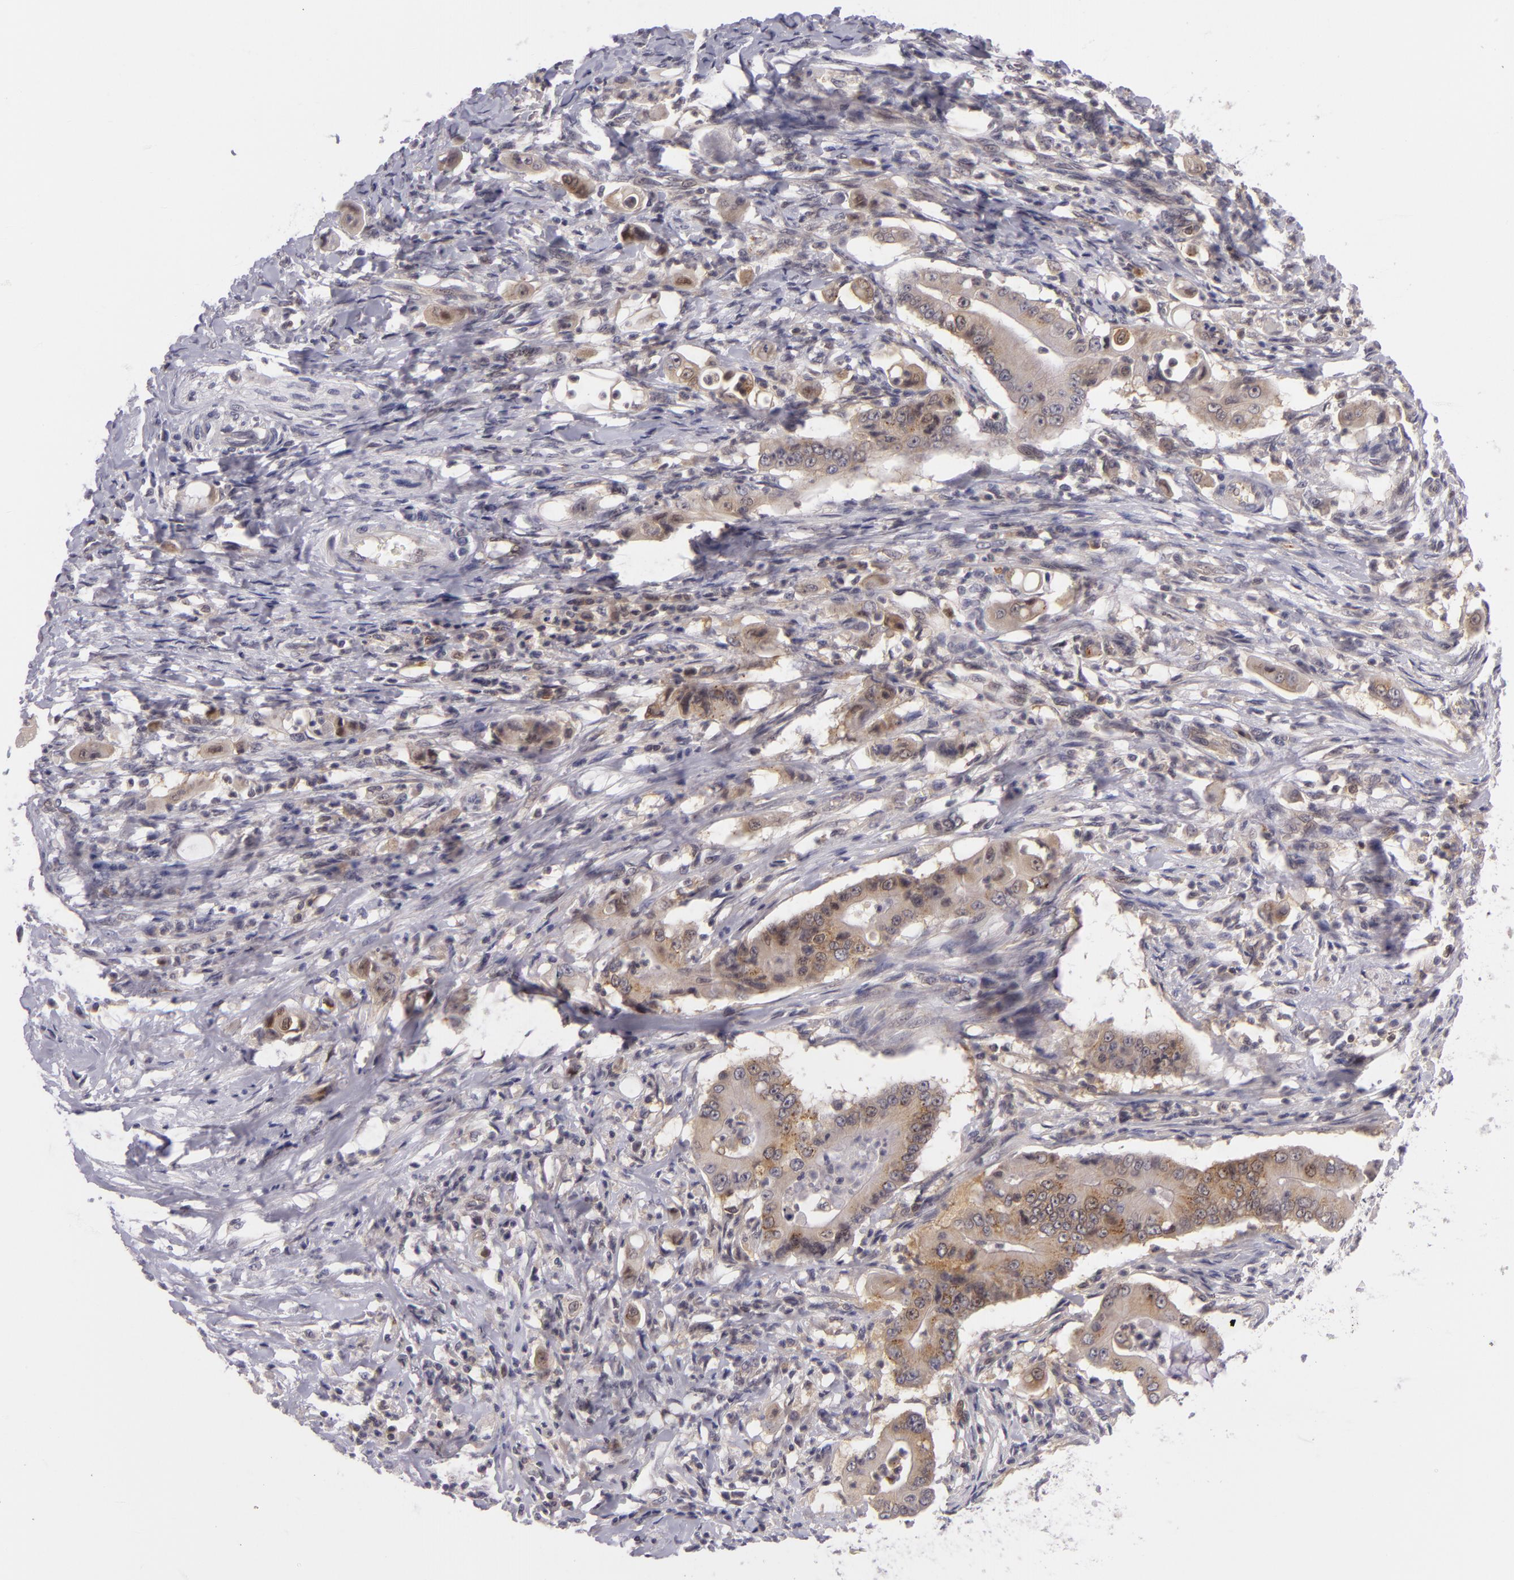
{"staining": {"intensity": "moderate", "quantity": "25%-75%", "location": "cytoplasmic/membranous"}, "tissue": "pancreatic cancer", "cell_type": "Tumor cells", "image_type": "cancer", "snomed": [{"axis": "morphology", "description": "Adenocarcinoma, NOS"}, {"axis": "topography", "description": "Pancreas"}], "caption": "A micrograph of pancreatic cancer (adenocarcinoma) stained for a protein exhibits moderate cytoplasmic/membranous brown staining in tumor cells.", "gene": "BCL10", "patient": {"sex": "male", "age": 62}}